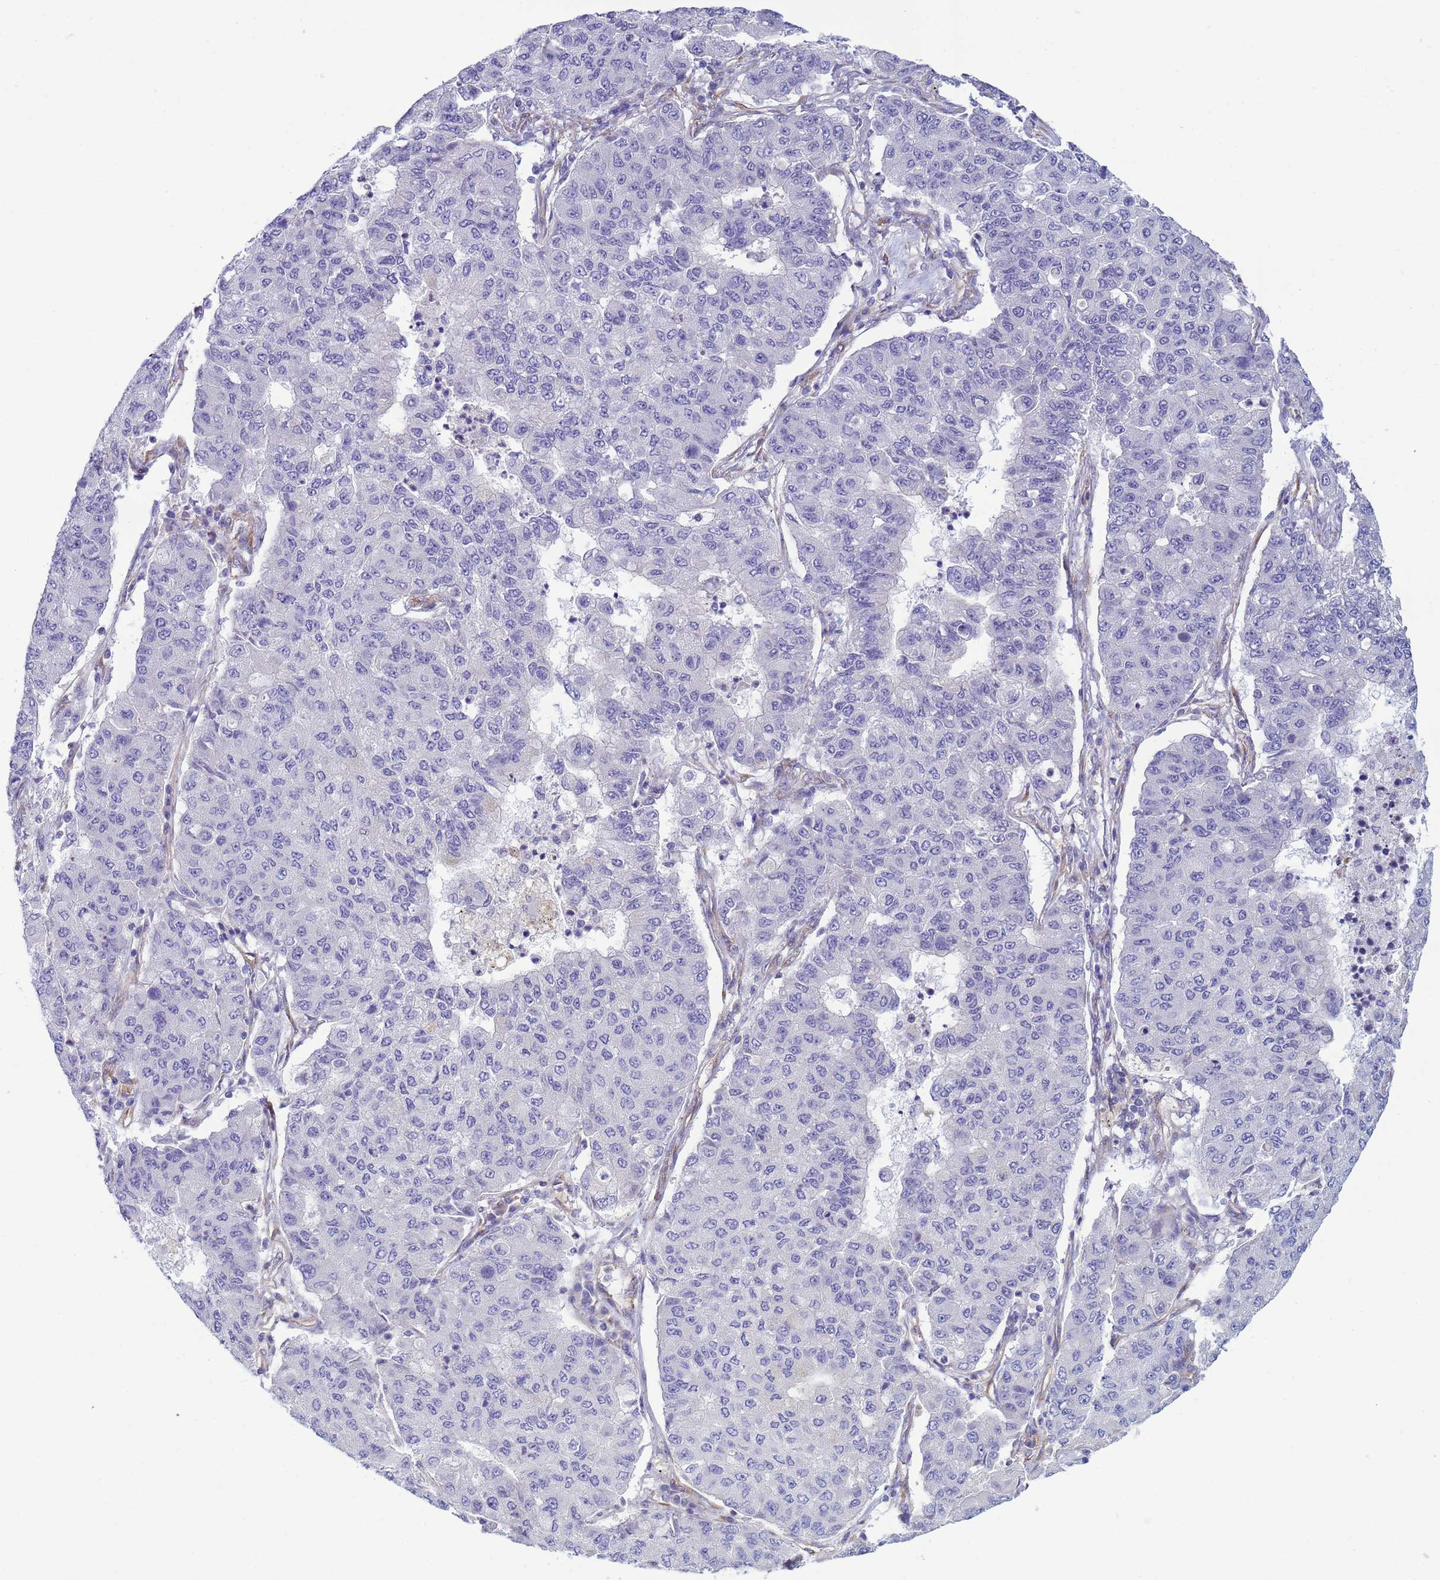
{"staining": {"intensity": "negative", "quantity": "none", "location": "none"}, "tissue": "lung cancer", "cell_type": "Tumor cells", "image_type": "cancer", "snomed": [{"axis": "morphology", "description": "Squamous cell carcinoma, NOS"}, {"axis": "topography", "description": "Lung"}], "caption": "DAB immunohistochemical staining of human lung cancer (squamous cell carcinoma) demonstrates no significant staining in tumor cells.", "gene": "TRPC6", "patient": {"sex": "male", "age": 74}}